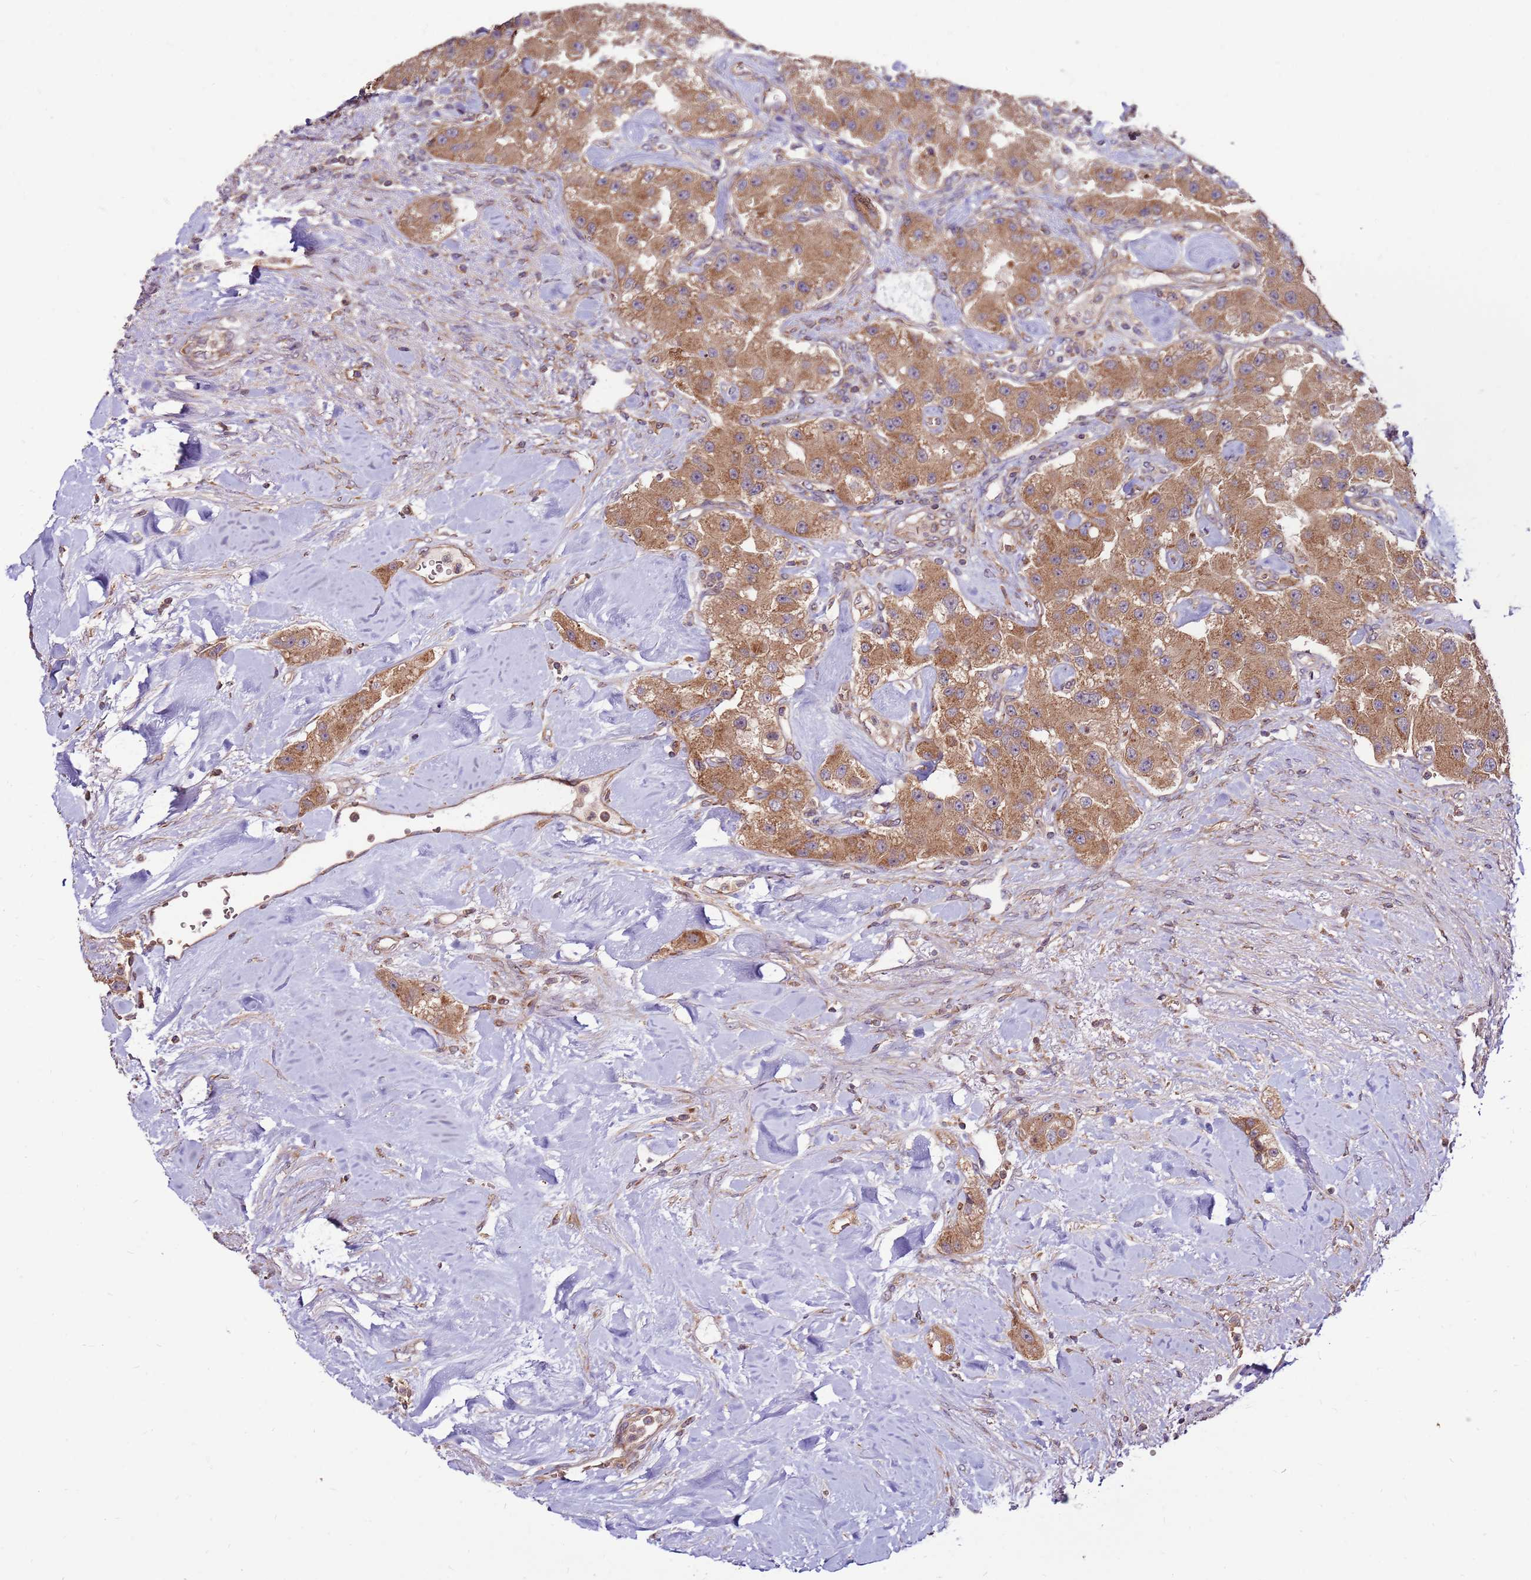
{"staining": {"intensity": "moderate", "quantity": ">75%", "location": "cytoplasmic/membranous"}, "tissue": "carcinoid", "cell_type": "Tumor cells", "image_type": "cancer", "snomed": [{"axis": "morphology", "description": "Carcinoid, malignant, NOS"}, {"axis": "topography", "description": "Pancreas"}], "caption": "Immunohistochemistry of carcinoid reveals medium levels of moderate cytoplasmic/membranous expression in about >75% of tumor cells. The staining was performed using DAB (3,3'-diaminobenzidine) to visualize the protein expression in brown, while the nuclei were stained in blue with hematoxylin (Magnification: 20x).", "gene": "SLC44A5", "patient": {"sex": "male", "age": 41}}